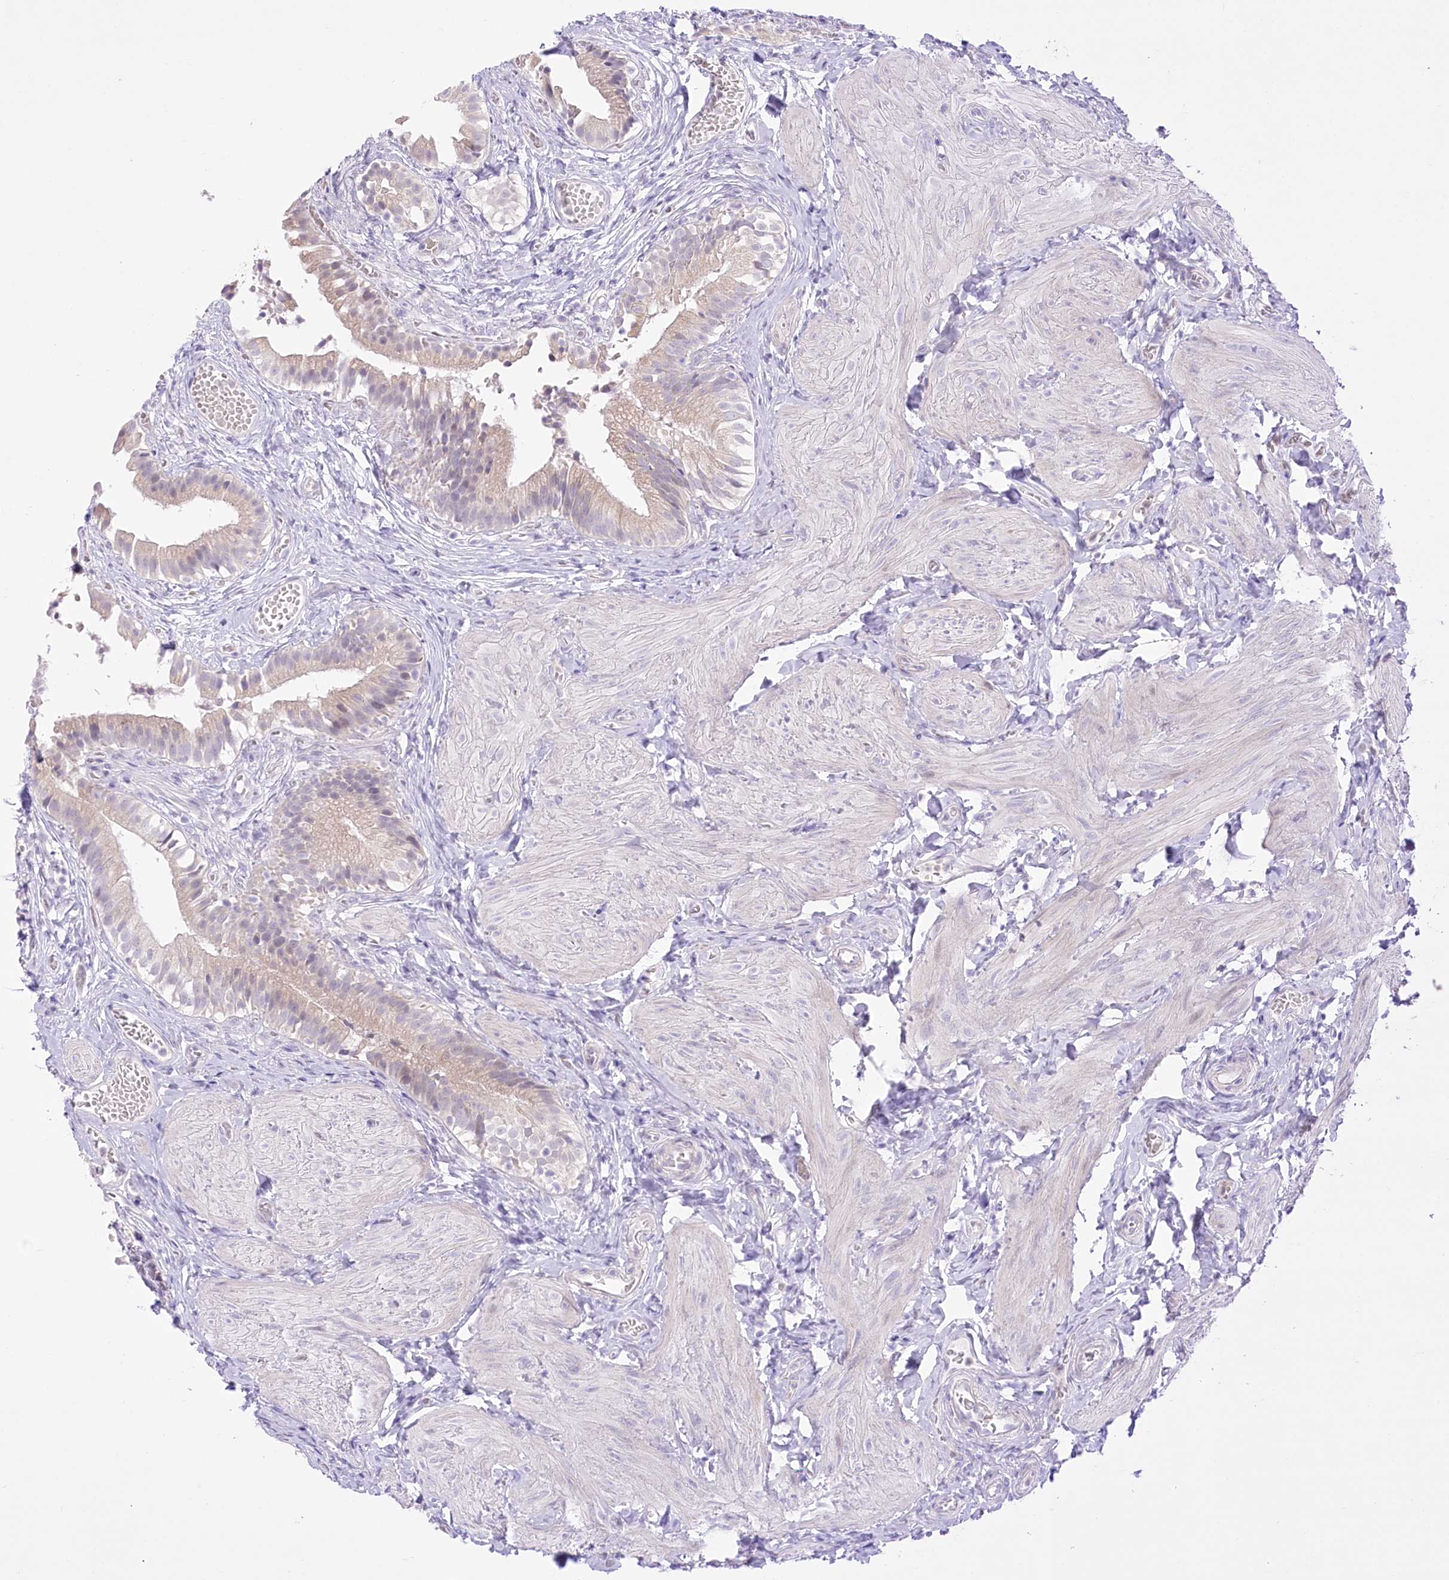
{"staining": {"intensity": "weak", "quantity": "<25%", "location": "cytoplasmic/membranous"}, "tissue": "gallbladder", "cell_type": "Glandular cells", "image_type": "normal", "snomed": [{"axis": "morphology", "description": "Normal tissue, NOS"}, {"axis": "topography", "description": "Gallbladder"}], "caption": "Normal gallbladder was stained to show a protein in brown. There is no significant expression in glandular cells.", "gene": "BEND7", "patient": {"sex": "female", "age": 47}}